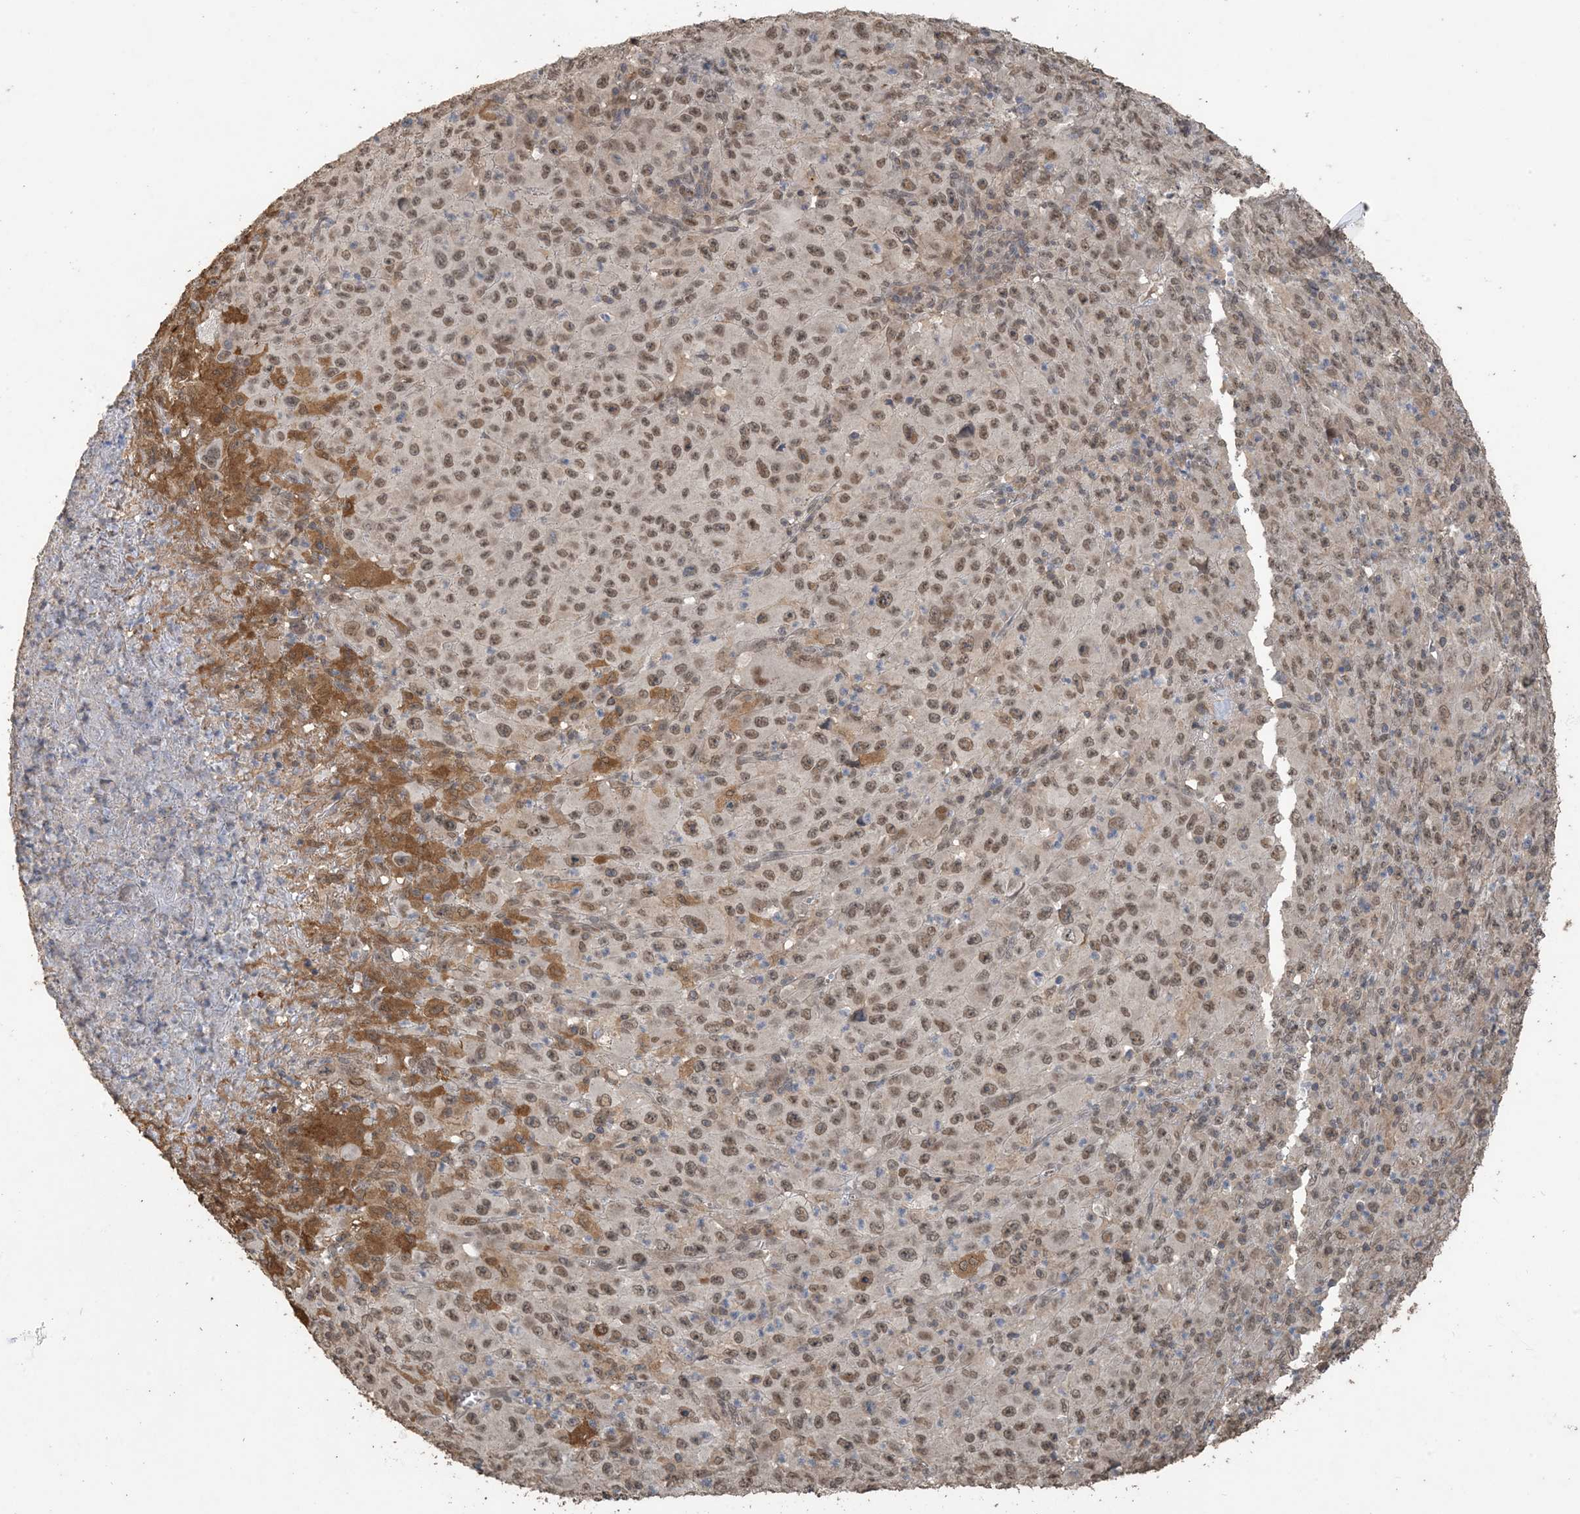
{"staining": {"intensity": "moderate", "quantity": ">75%", "location": "nuclear"}, "tissue": "melanoma", "cell_type": "Tumor cells", "image_type": "cancer", "snomed": [{"axis": "morphology", "description": "Malignant melanoma, Metastatic site"}, {"axis": "topography", "description": "Skin"}], "caption": "IHC staining of malignant melanoma (metastatic site), which reveals medium levels of moderate nuclear expression in approximately >75% of tumor cells indicating moderate nuclear protein staining. The staining was performed using DAB (3,3'-diaminobenzidine) (brown) for protein detection and nuclei were counterstained in hematoxylin (blue).", "gene": "ZC3H12A", "patient": {"sex": "female", "age": 56}}